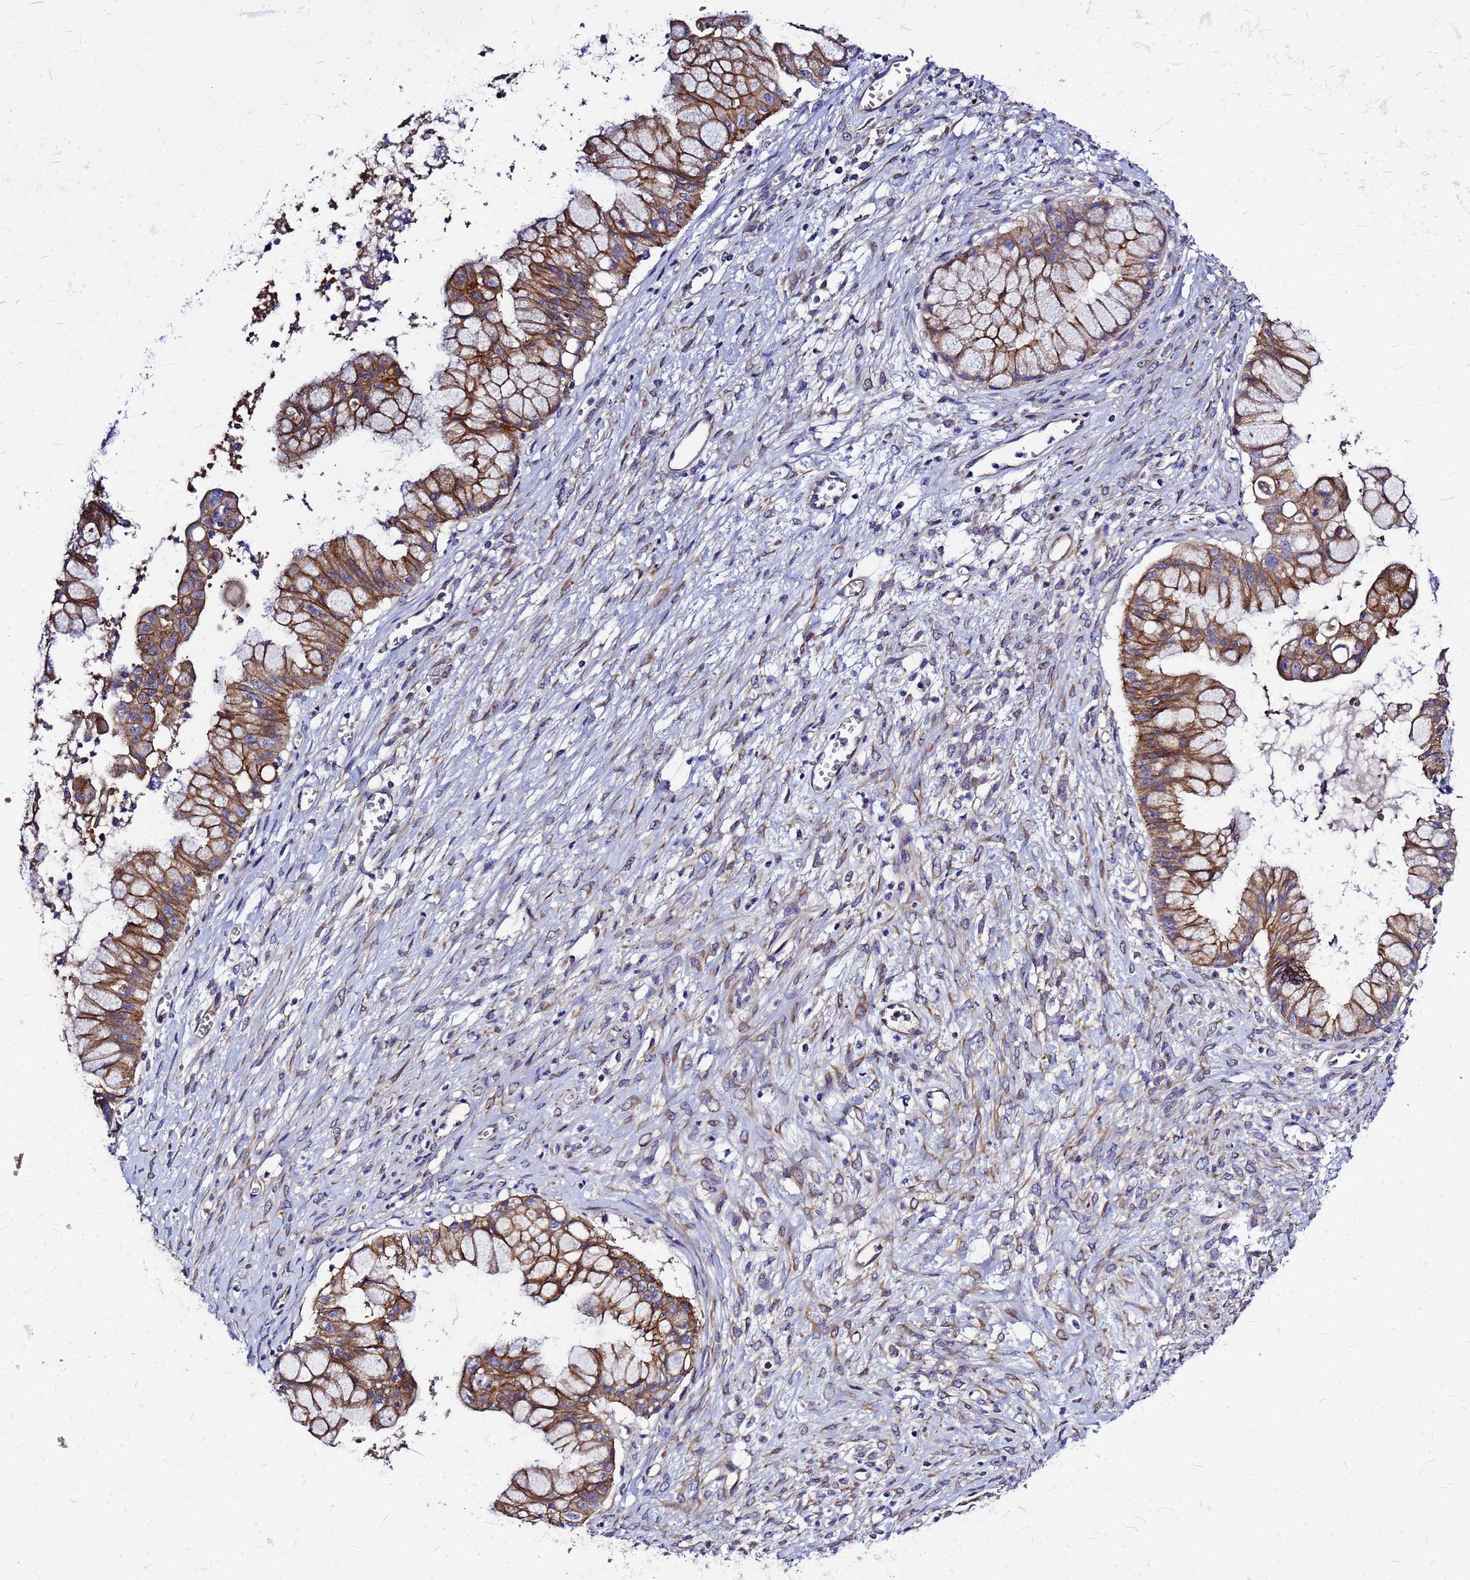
{"staining": {"intensity": "moderate", "quantity": ">75%", "location": "cytoplasmic/membranous"}, "tissue": "ovarian cancer", "cell_type": "Tumor cells", "image_type": "cancer", "snomed": [{"axis": "morphology", "description": "Cystadenocarcinoma, mucinous, NOS"}, {"axis": "topography", "description": "Ovary"}], "caption": "Mucinous cystadenocarcinoma (ovarian) stained with immunohistochemistry (IHC) displays moderate cytoplasmic/membranous staining in about >75% of tumor cells.", "gene": "FBXW5", "patient": {"sex": "female", "age": 70}}